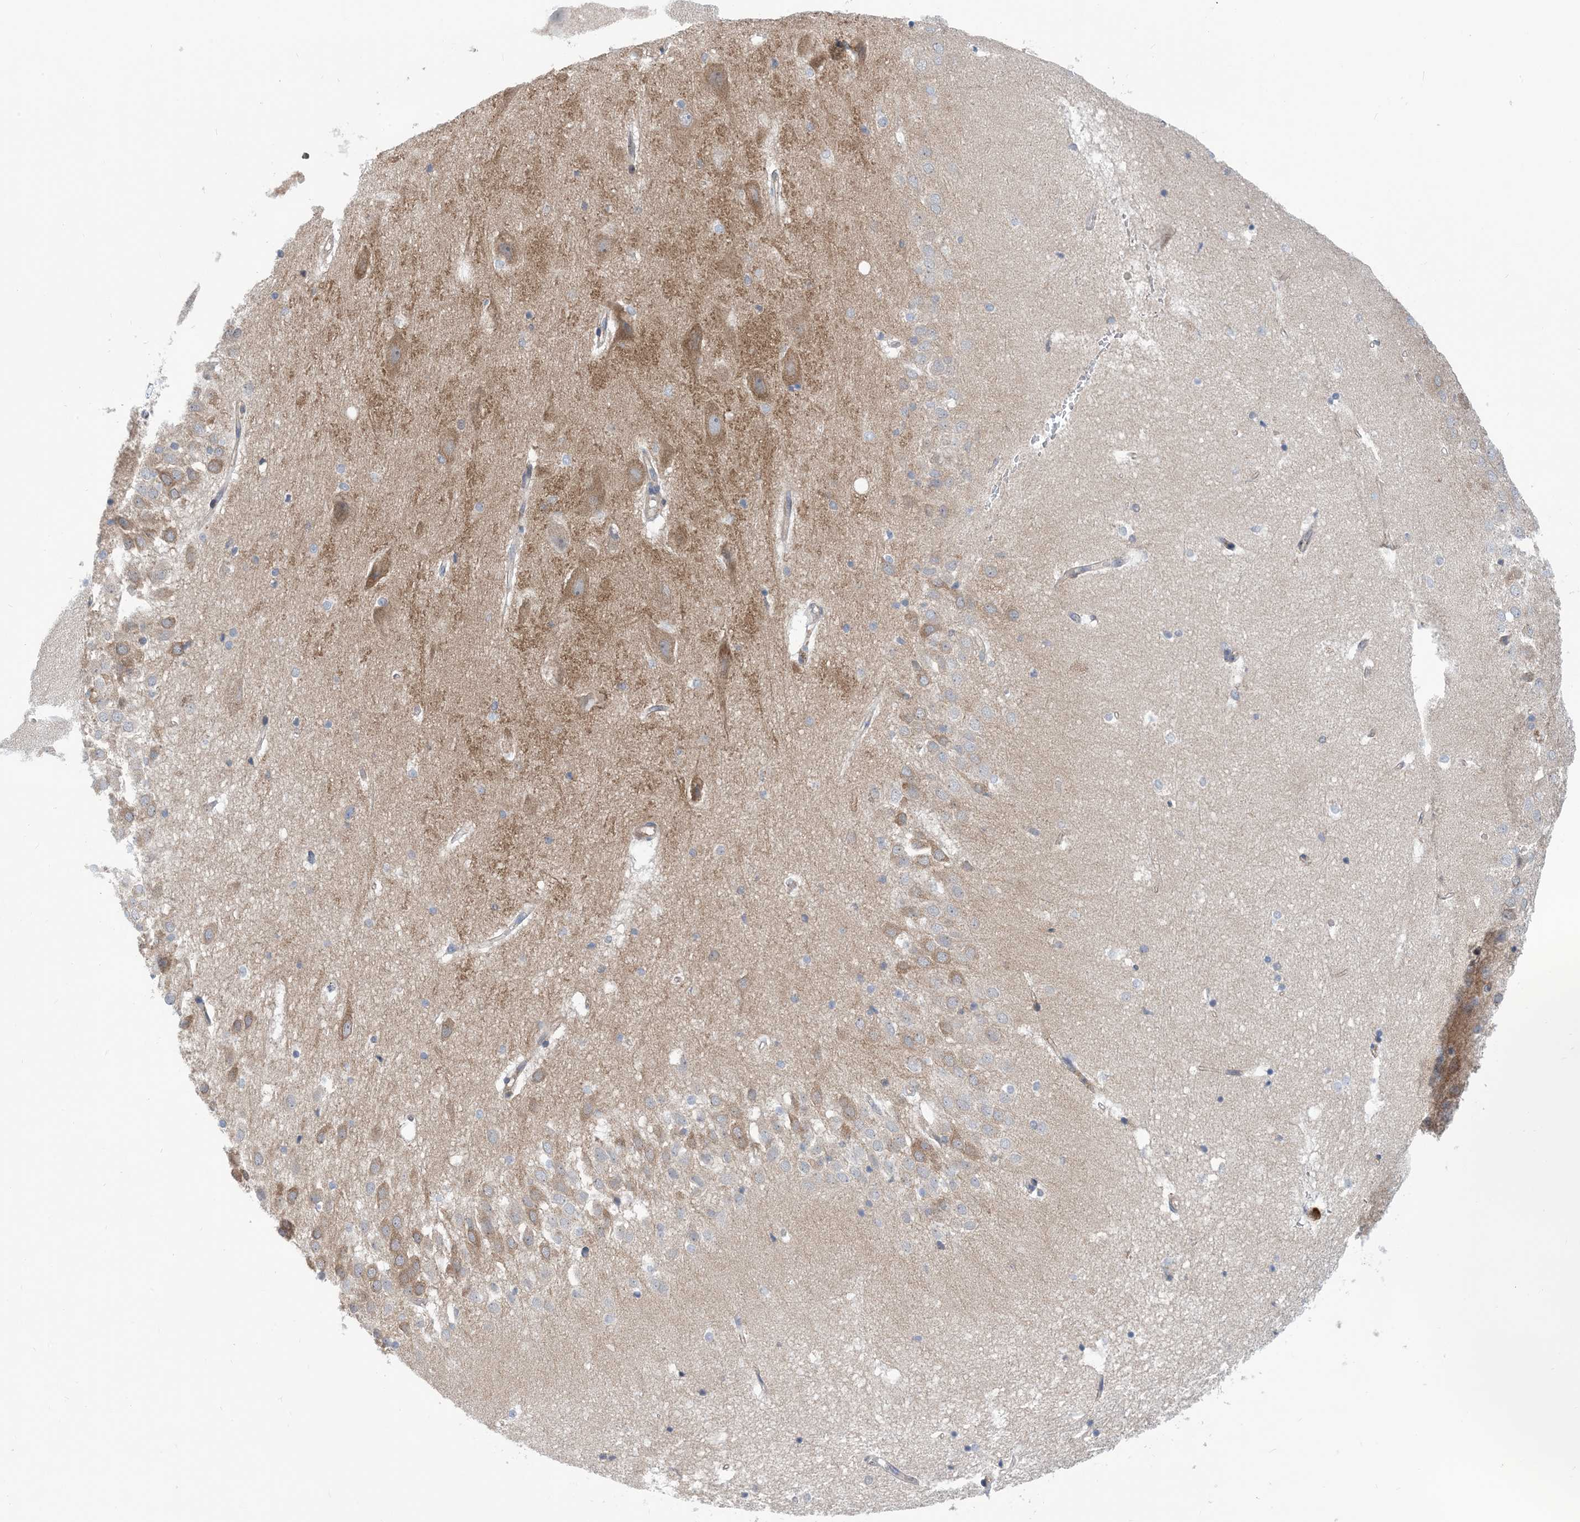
{"staining": {"intensity": "negative", "quantity": "none", "location": "none"}, "tissue": "hippocampus", "cell_type": "Glial cells", "image_type": "normal", "snomed": [{"axis": "morphology", "description": "Normal tissue, NOS"}, {"axis": "topography", "description": "Hippocampus"}], "caption": "Histopathology image shows no protein staining in glial cells of benign hippocampus.", "gene": "EHBP1", "patient": {"sex": "female", "age": 52}}